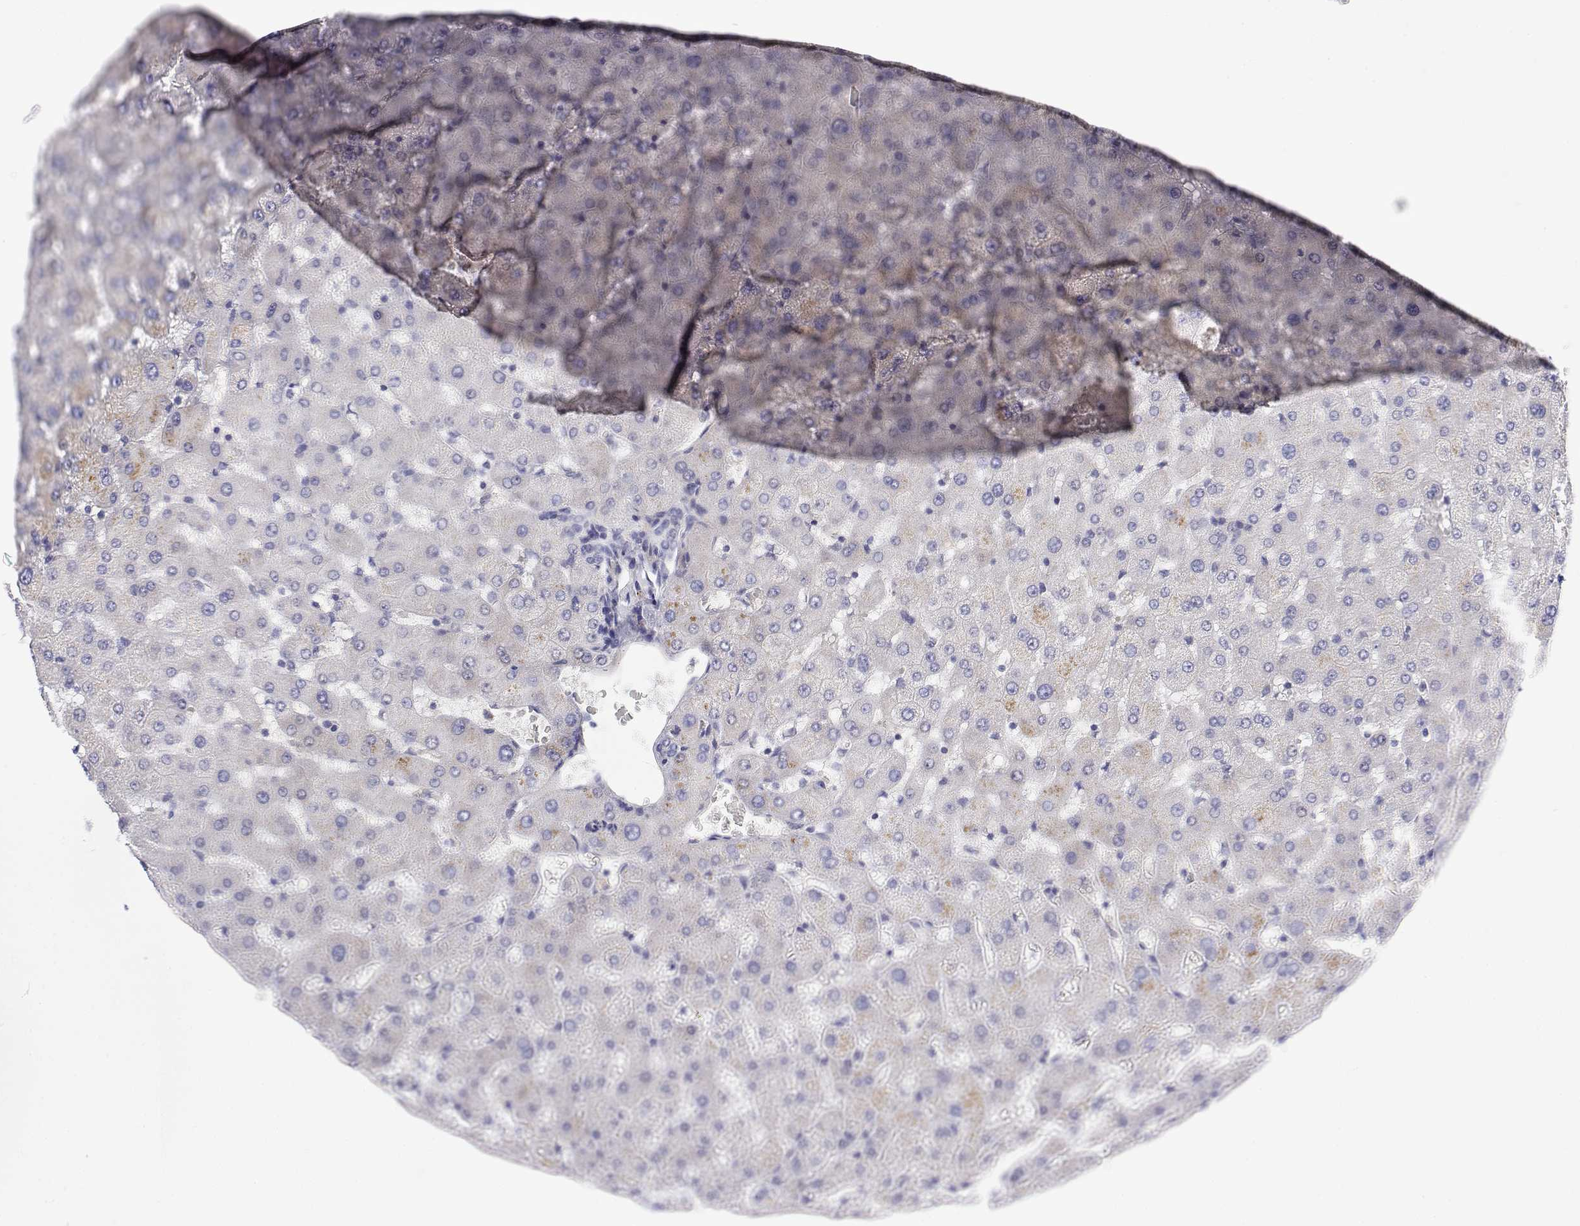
{"staining": {"intensity": "negative", "quantity": "none", "location": "none"}, "tissue": "liver", "cell_type": "Cholangiocytes", "image_type": "normal", "snomed": [{"axis": "morphology", "description": "Normal tissue, NOS"}, {"axis": "topography", "description": "Liver"}], "caption": "IHC of benign liver demonstrates no positivity in cholangiocytes. The staining was performed using DAB to visualize the protein expression in brown, while the nuclei were stained in blue with hematoxylin (Magnification: 20x).", "gene": "GGACT", "patient": {"sex": "female", "age": 63}}